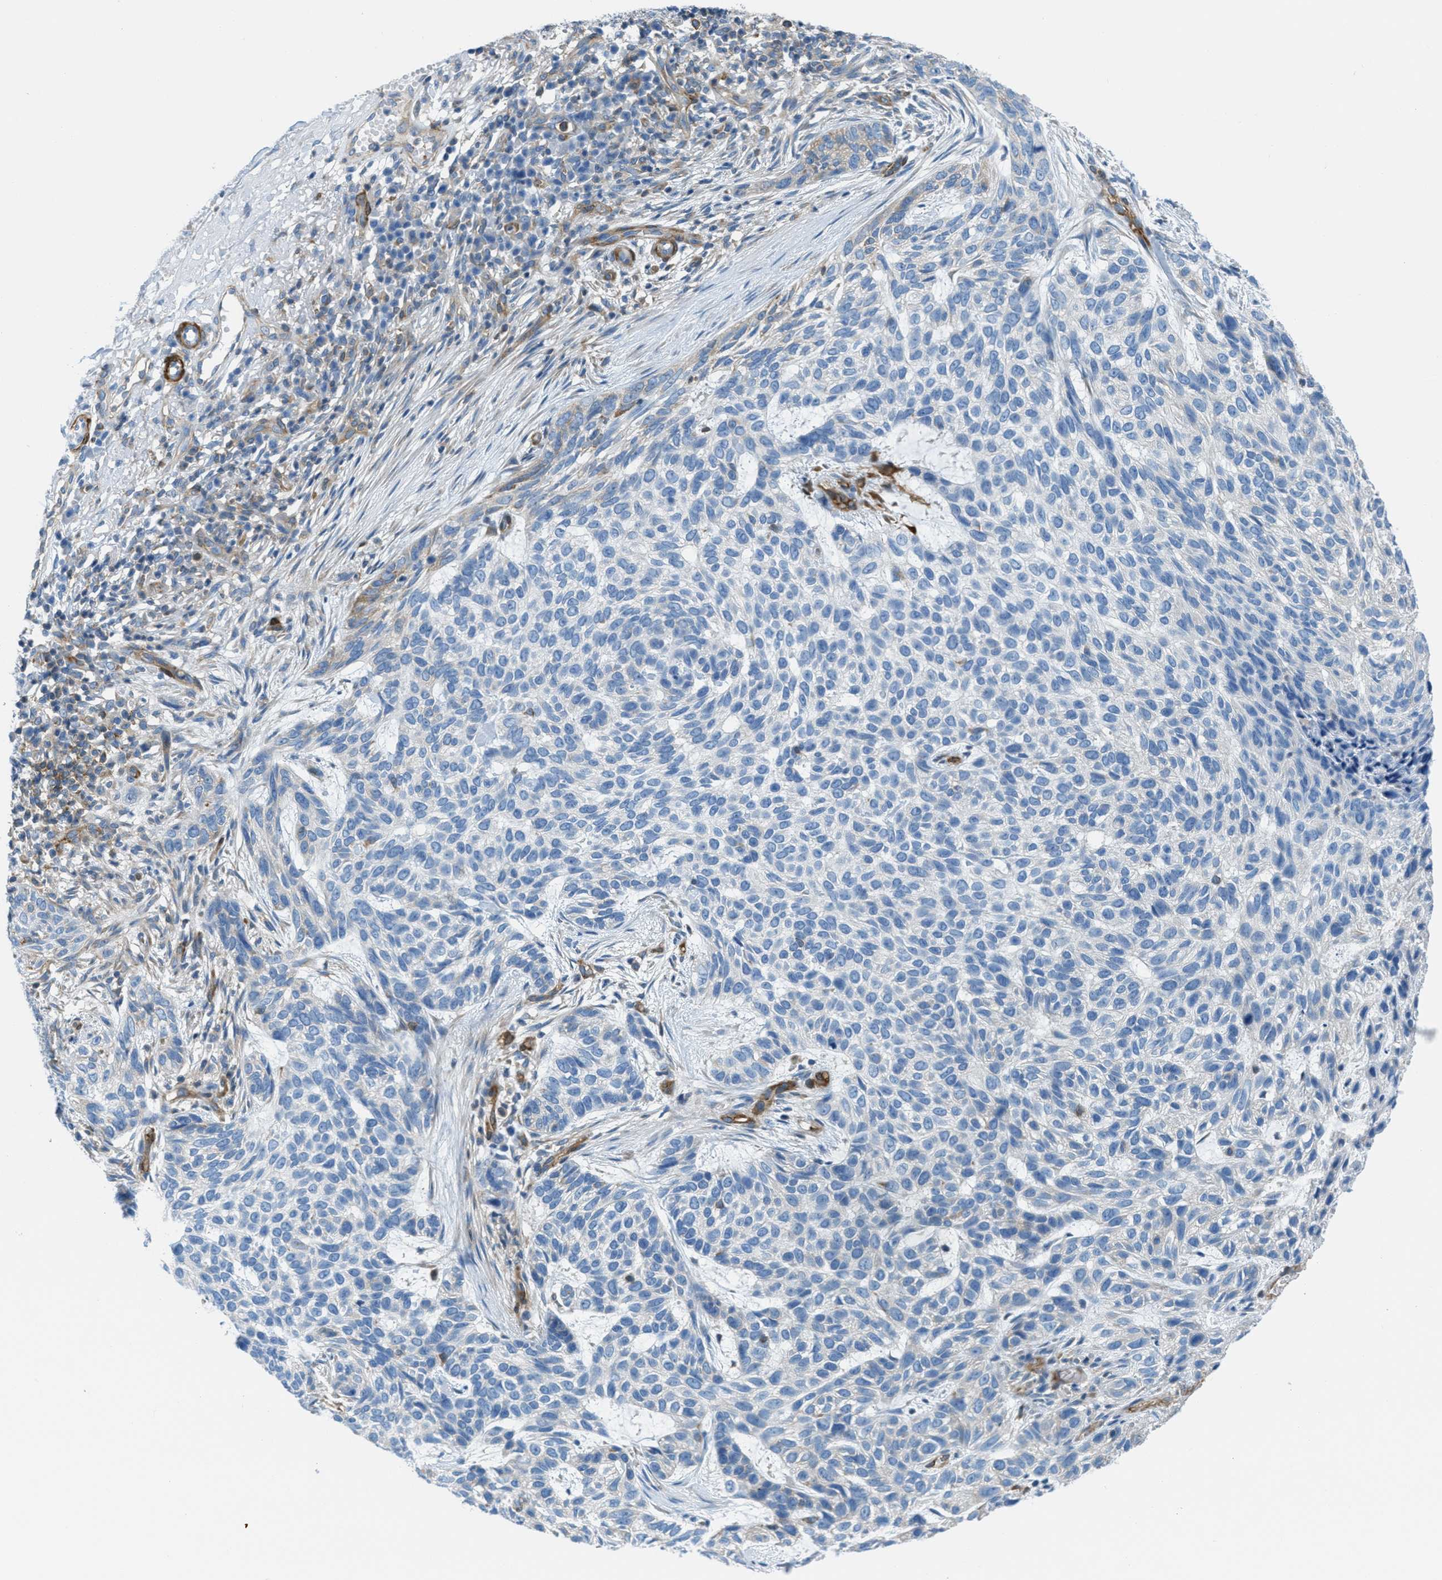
{"staining": {"intensity": "negative", "quantity": "none", "location": "none"}, "tissue": "skin cancer", "cell_type": "Tumor cells", "image_type": "cancer", "snomed": [{"axis": "morphology", "description": "Basal cell carcinoma"}, {"axis": "topography", "description": "Skin"}], "caption": "Tumor cells are negative for brown protein staining in skin basal cell carcinoma.", "gene": "MAPRE2", "patient": {"sex": "female", "age": 64}}